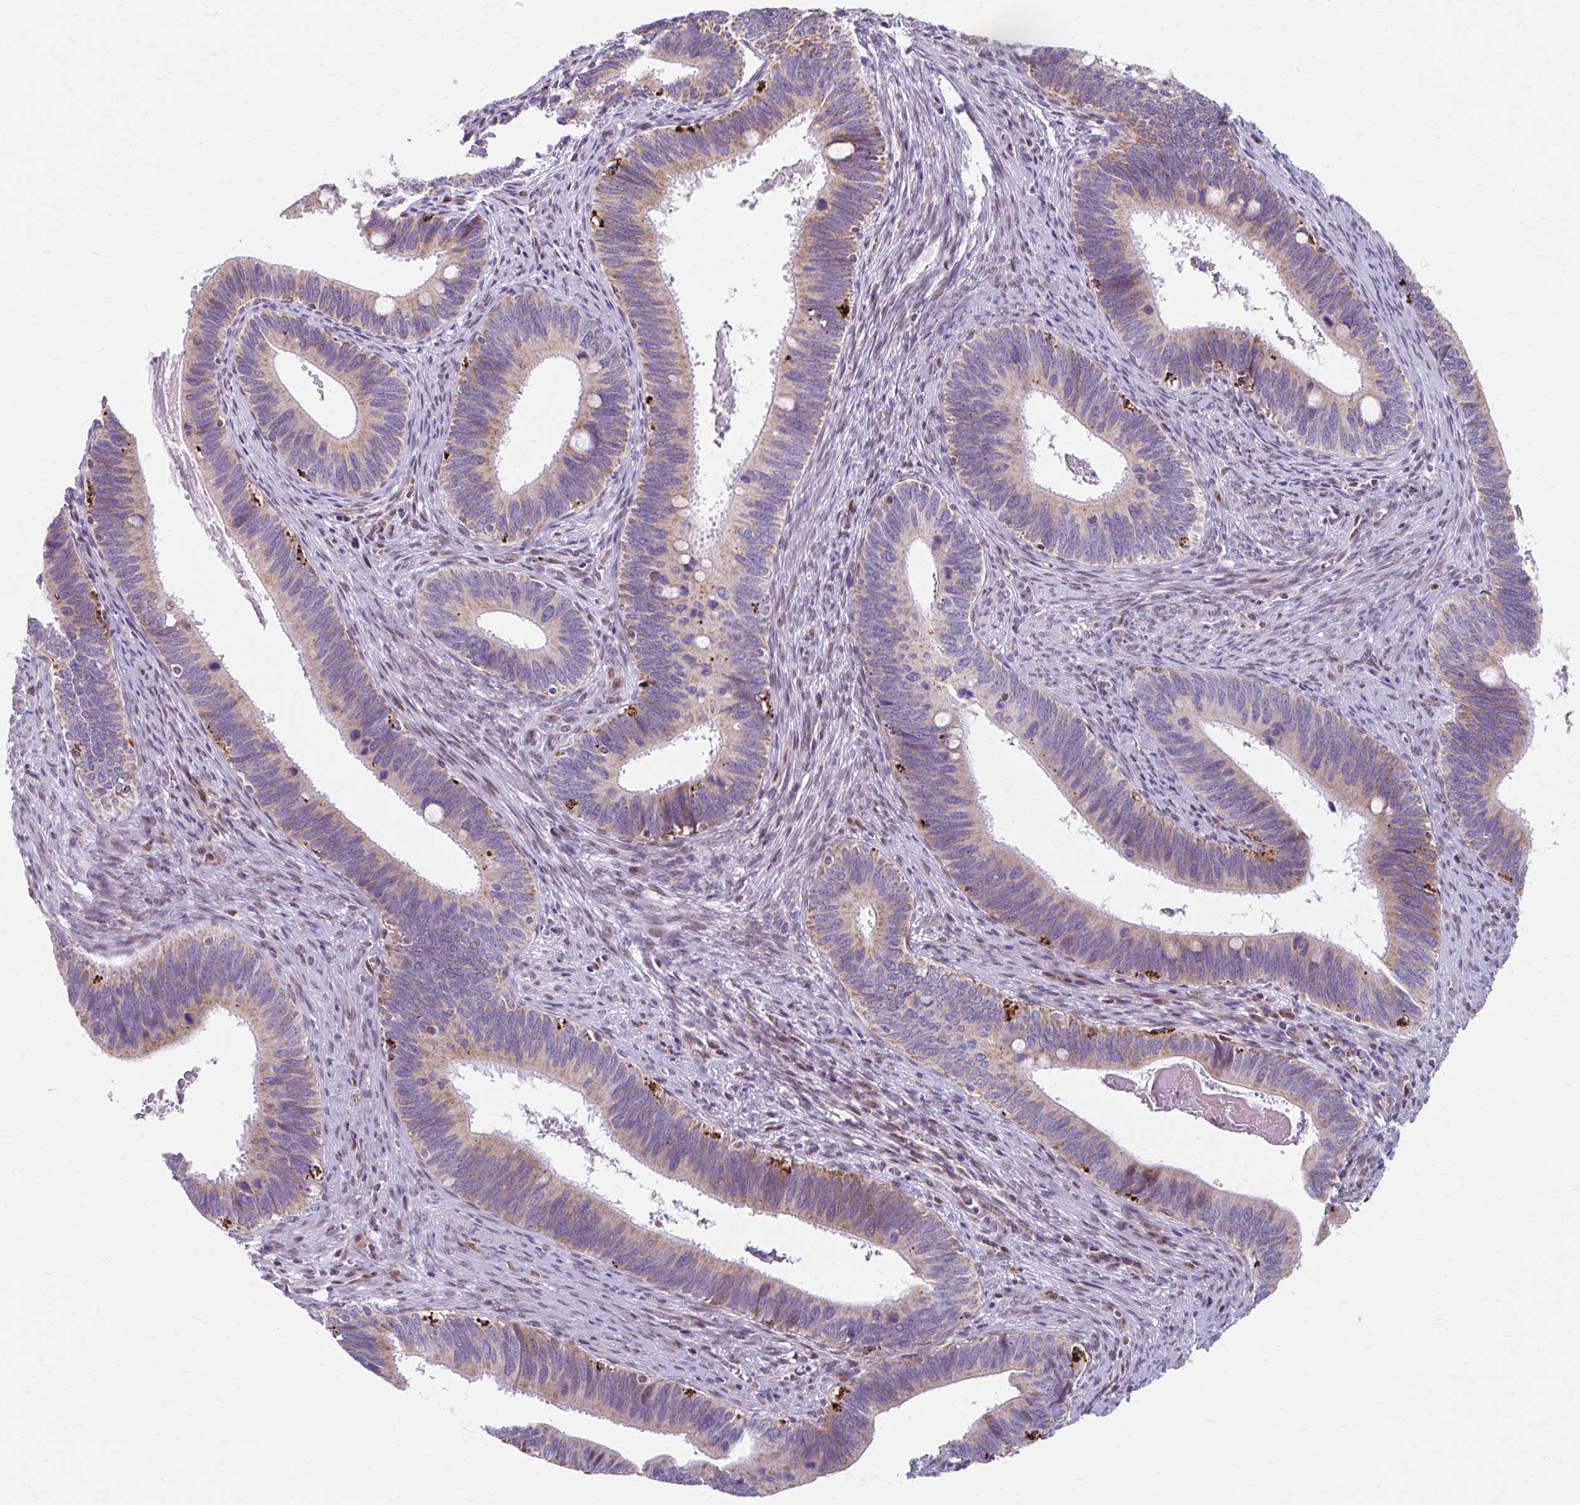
{"staining": {"intensity": "weak", "quantity": "25%-75%", "location": "cytoplasmic/membranous"}, "tissue": "cervical cancer", "cell_type": "Tumor cells", "image_type": "cancer", "snomed": [{"axis": "morphology", "description": "Adenocarcinoma, NOS"}, {"axis": "topography", "description": "Cervix"}], "caption": "Tumor cells display weak cytoplasmic/membranous positivity in about 25%-75% of cells in cervical cancer (adenocarcinoma).", "gene": "BEAN1", "patient": {"sex": "female", "age": 42}}